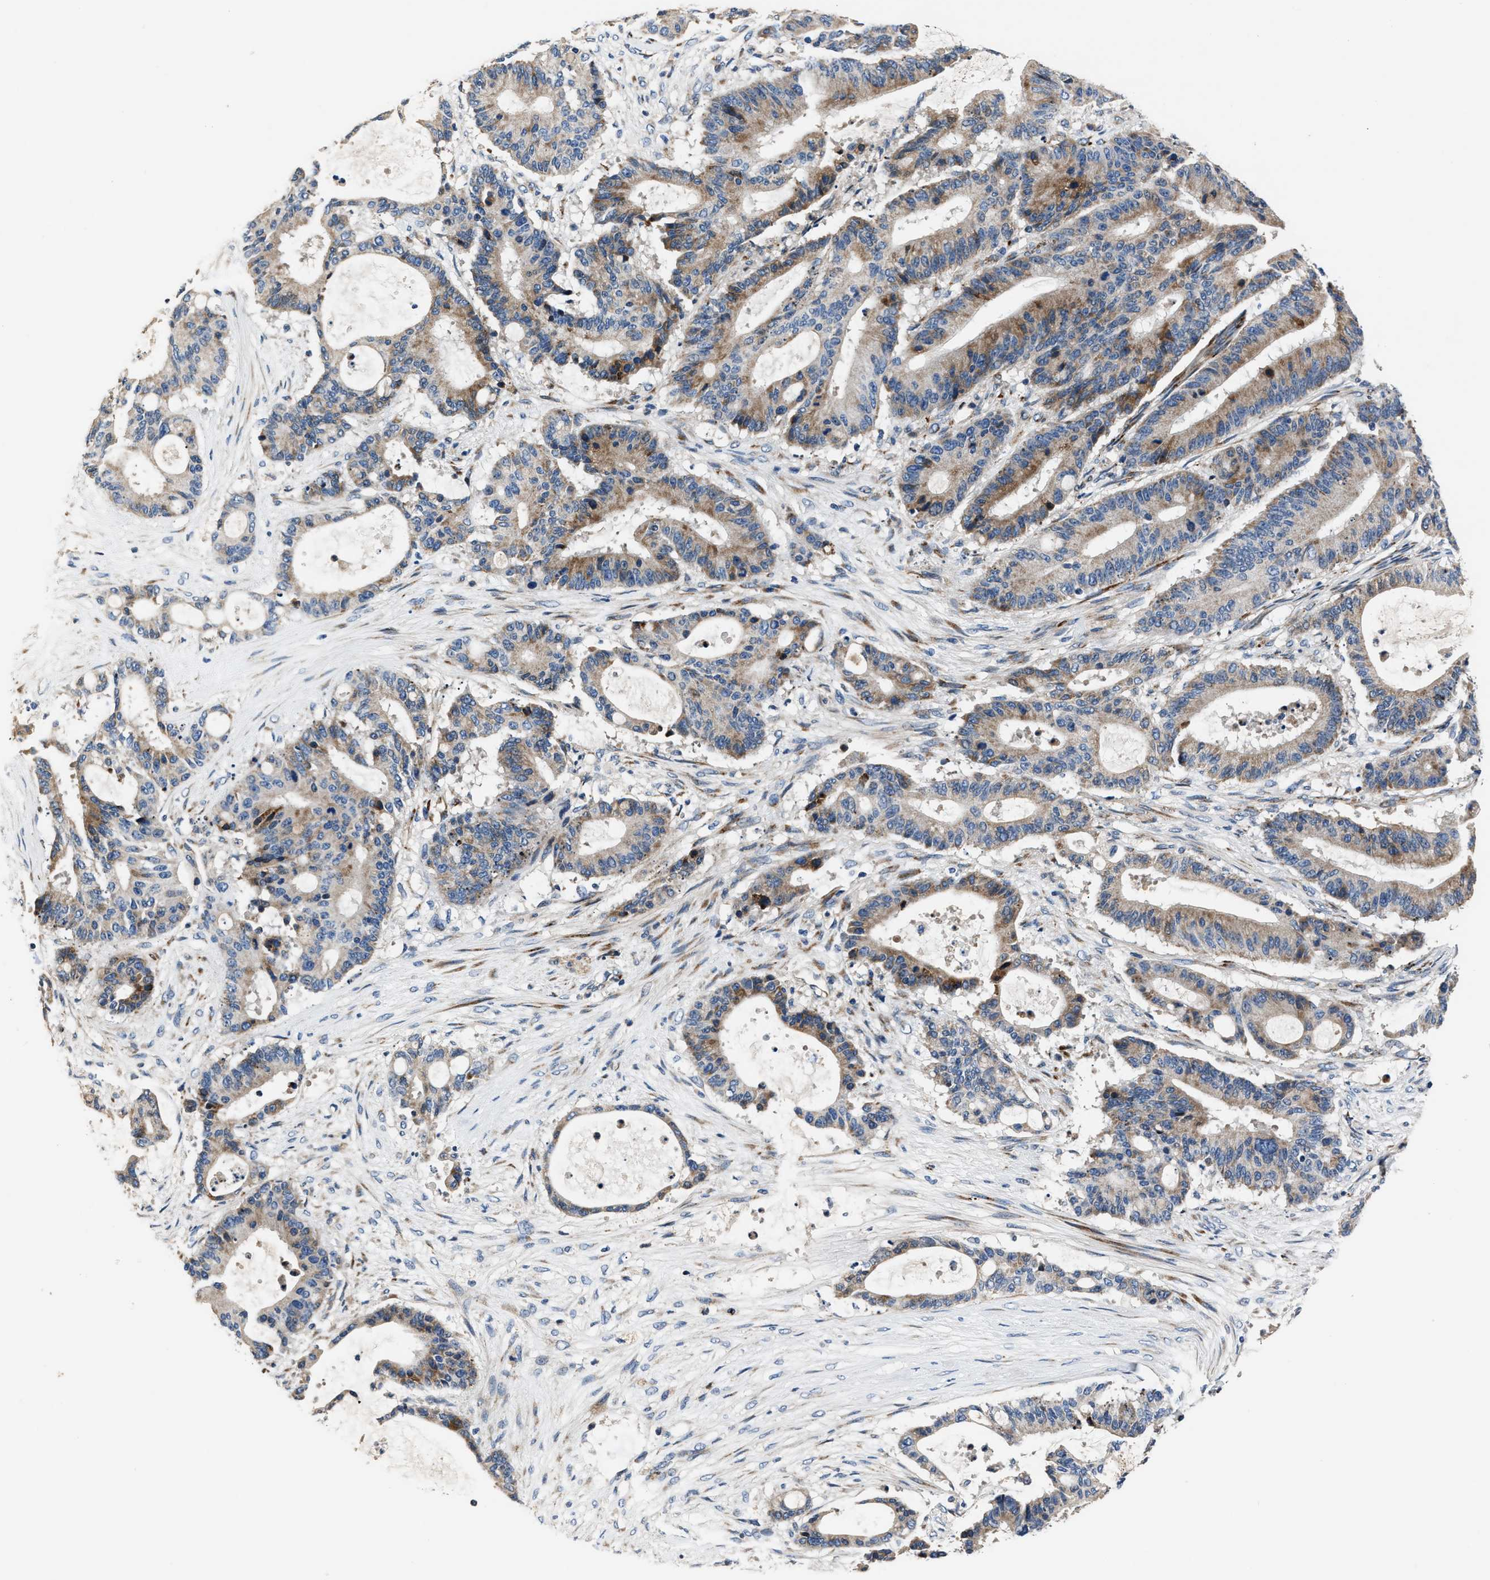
{"staining": {"intensity": "moderate", "quantity": "25%-75%", "location": "cytoplasmic/membranous"}, "tissue": "liver cancer", "cell_type": "Tumor cells", "image_type": "cancer", "snomed": [{"axis": "morphology", "description": "Cholangiocarcinoma"}, {"axis": "topography", "description": "Liver"}], "caption": "Liver cancer (cholangiocarcinoma) was stained to show a protein in brown. There is medium levels of moderate cytoplasmic/membranous expression in about 25%-75% of tumor cells. (DAB (3,3'-diaminobenzidine) IHC, brown staining for protein, blue staining for nuclei).", "gene": "DNAJC24", "patient": {"sex": "female", "age": 73}}